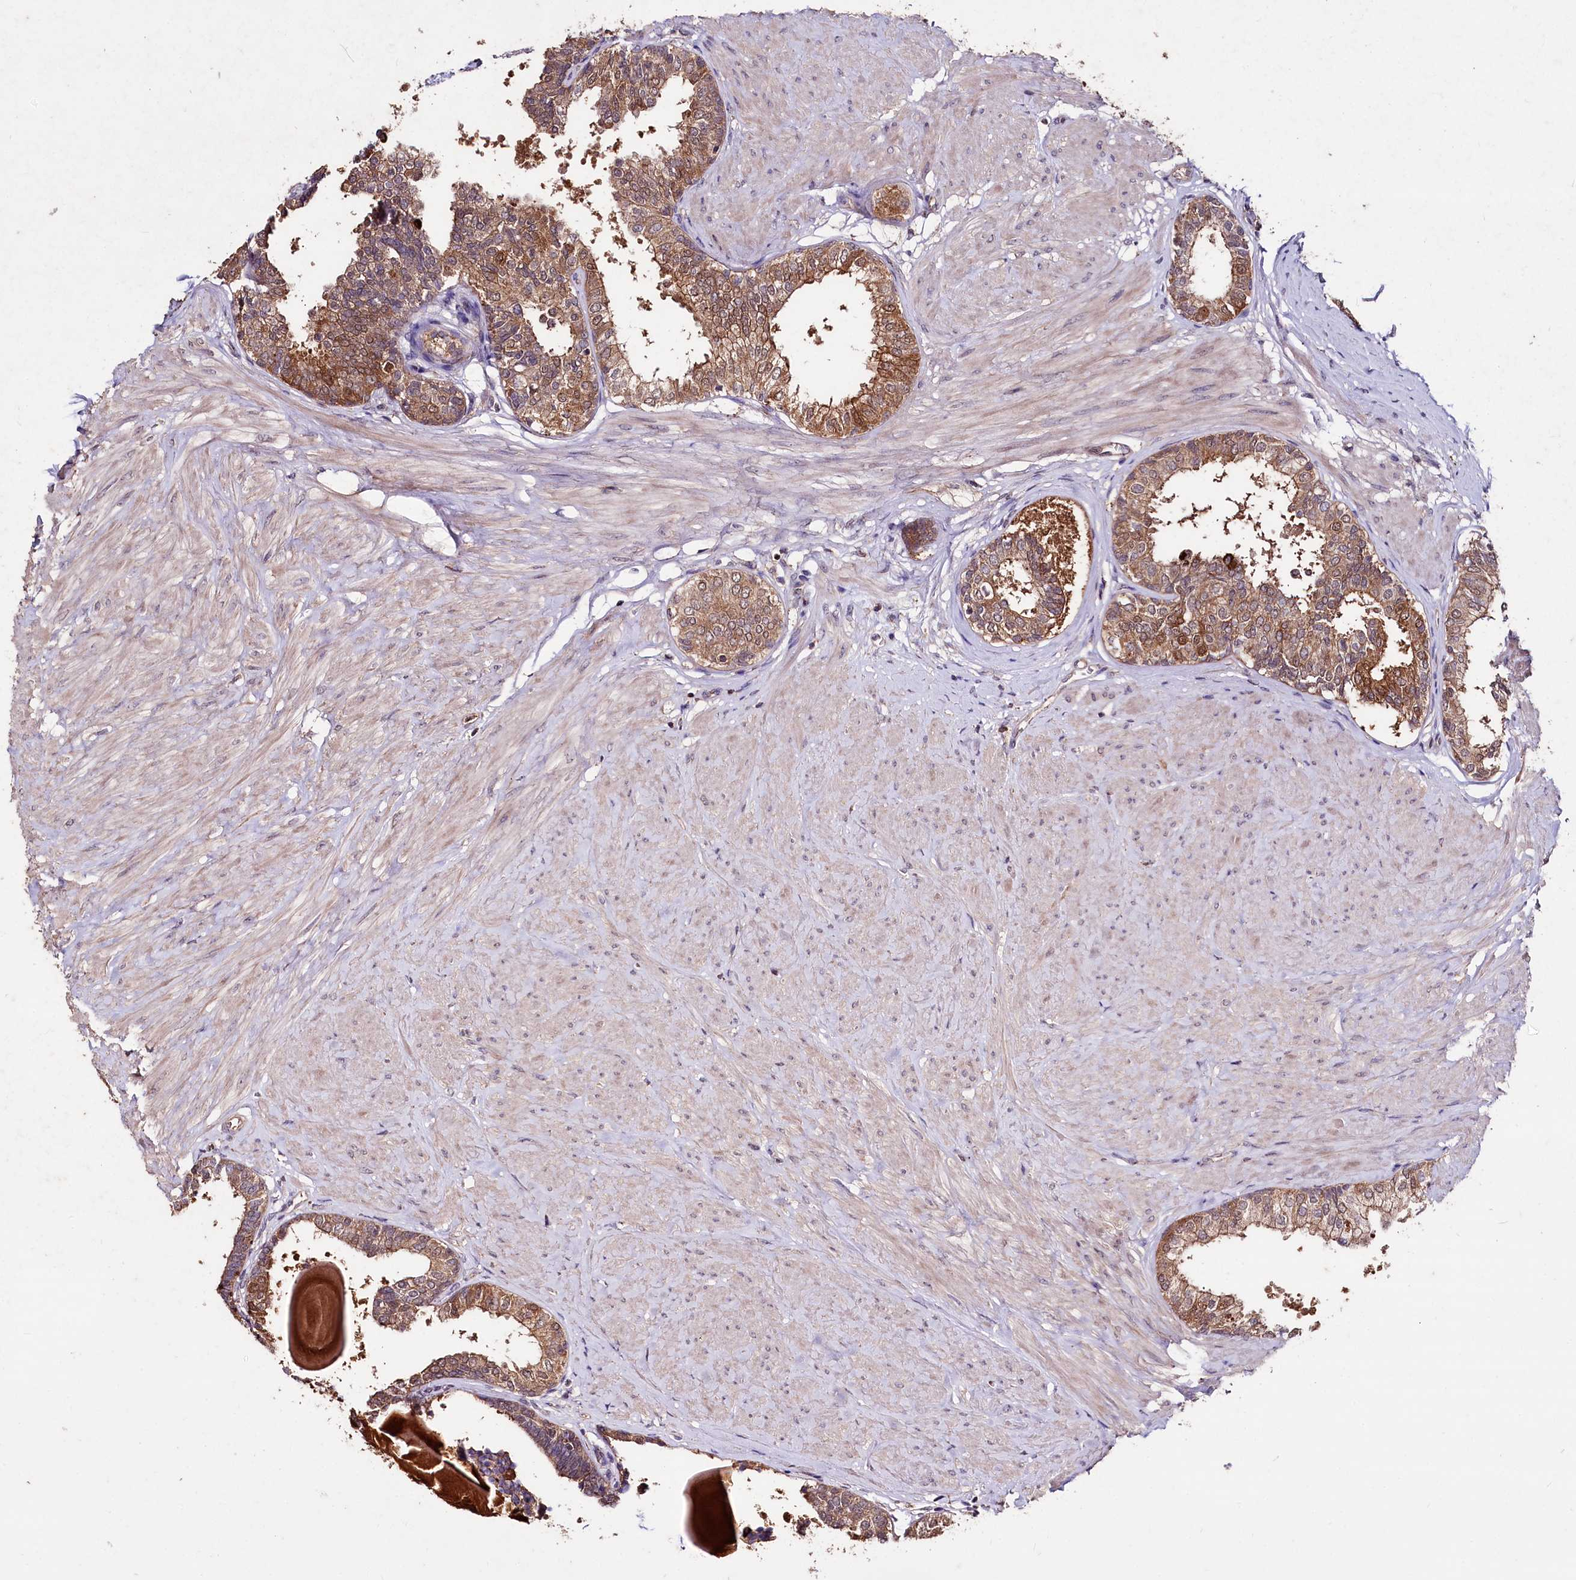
{"staining": {"intensity": "strong", "quantity": ">75%", "location": "cytoplasmic/membranous"}, "tissue": "prostate", "cell_type": "Glandular cells", "image_type": "normal", "snomed": [{"axis": "morphology", "description": "Normal tissue, NOS"}, {"axis": "topography", "description": "Prostate"}], "caption": "Protein expression analysis of benign human prostate reveals strong cytoplasmic/membranous staining in approximately >75% of glandular cells.", "gene": "KLRB1", "patient": {"sex": "male", "age": 48}}